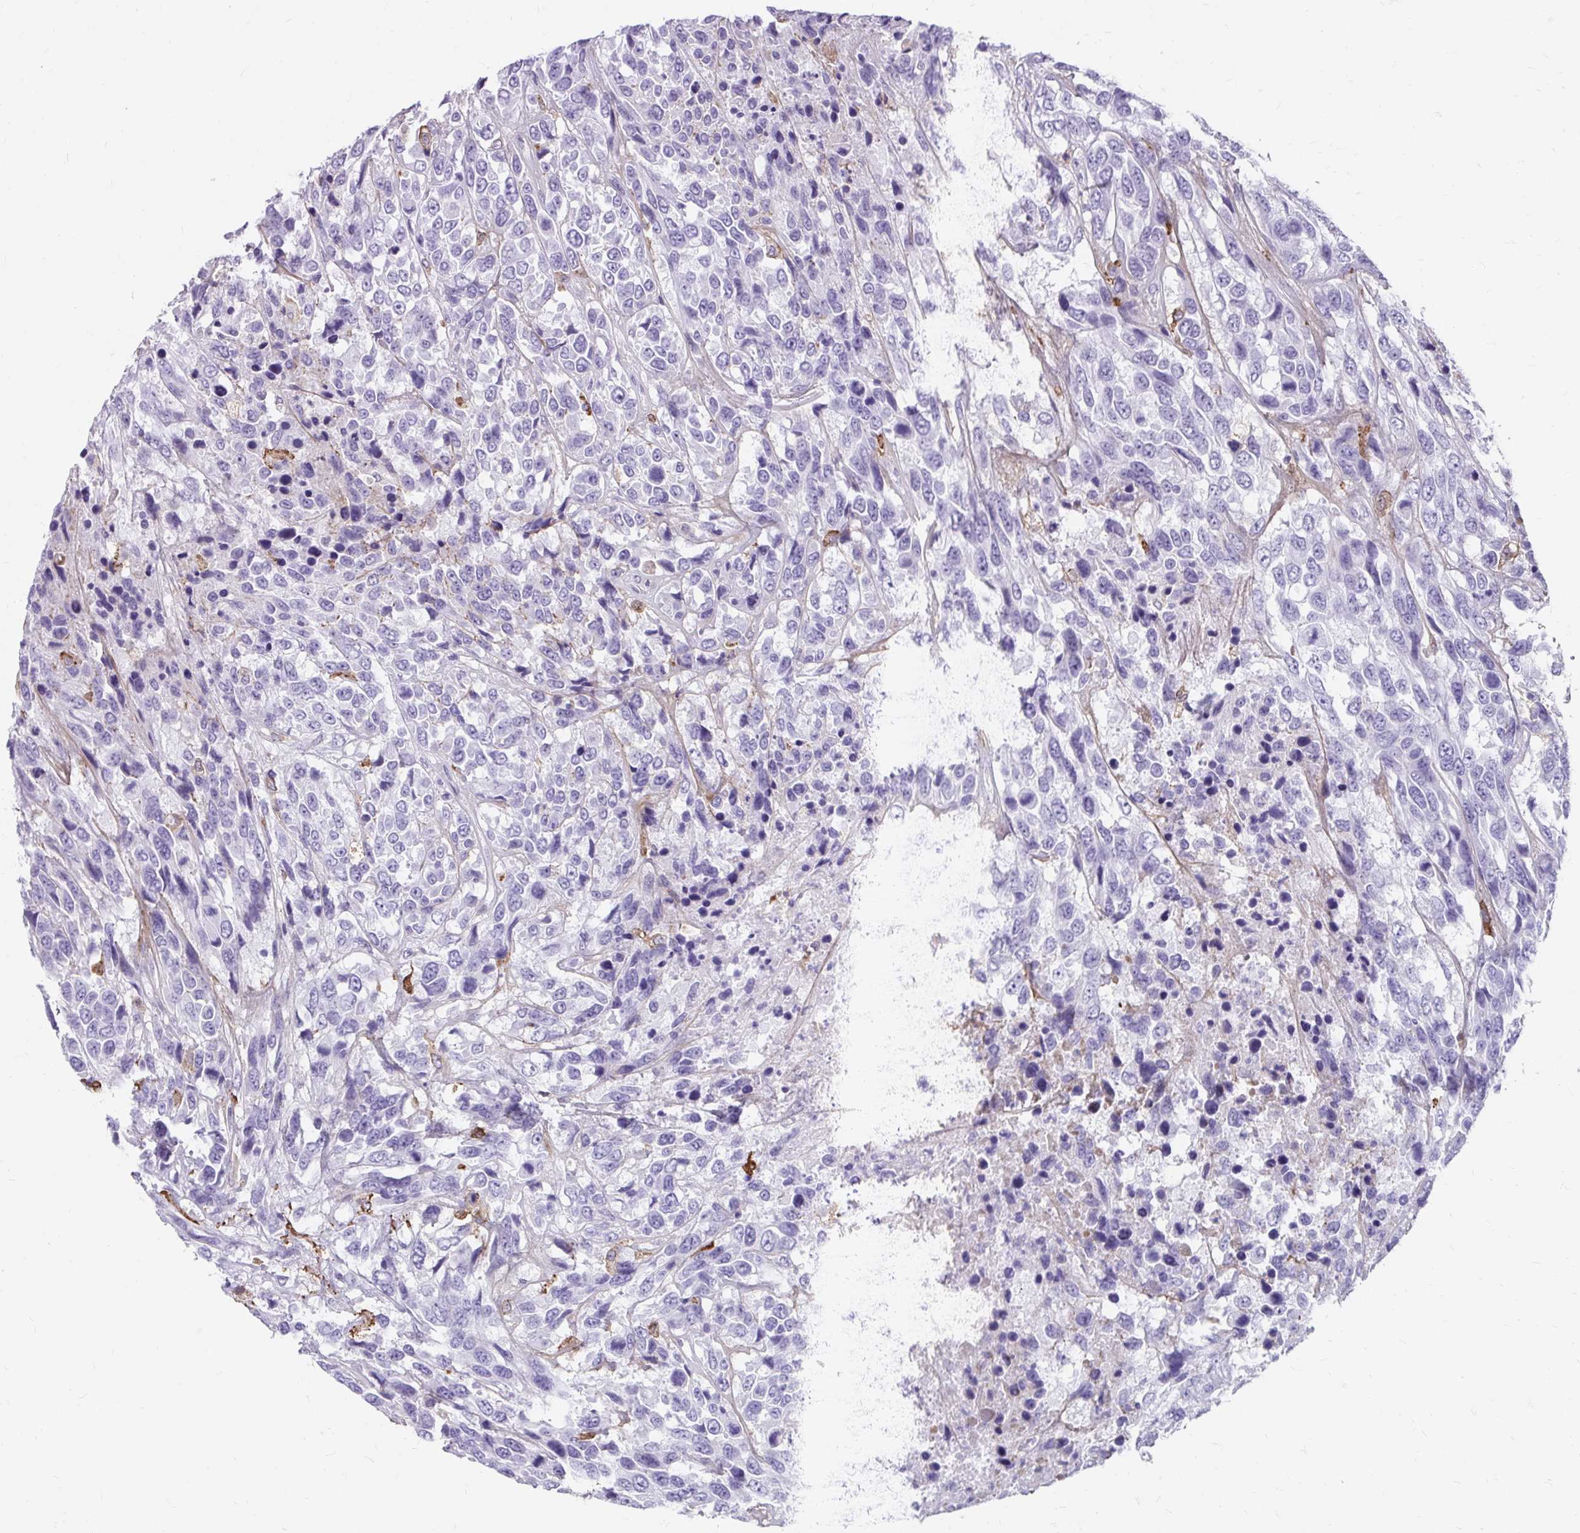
{"staining": {"intensity": "negative", "quantity": "none", "location": "none"}, "tissue": "urothelial cancer", "cell_type": "Tumor cells", "image_type": "cancer", "snomed": [{"axis": "morphology", "description": "Urothelial carcinoma, High grade"}, {"axis": "topography", "description": "Urinary bladder"}], "caption": "Image shows no significant protein staining in tumor cells of urothelial cancer.", "gene": "CD163", "patient": {"sex": "female", "age": 70}}